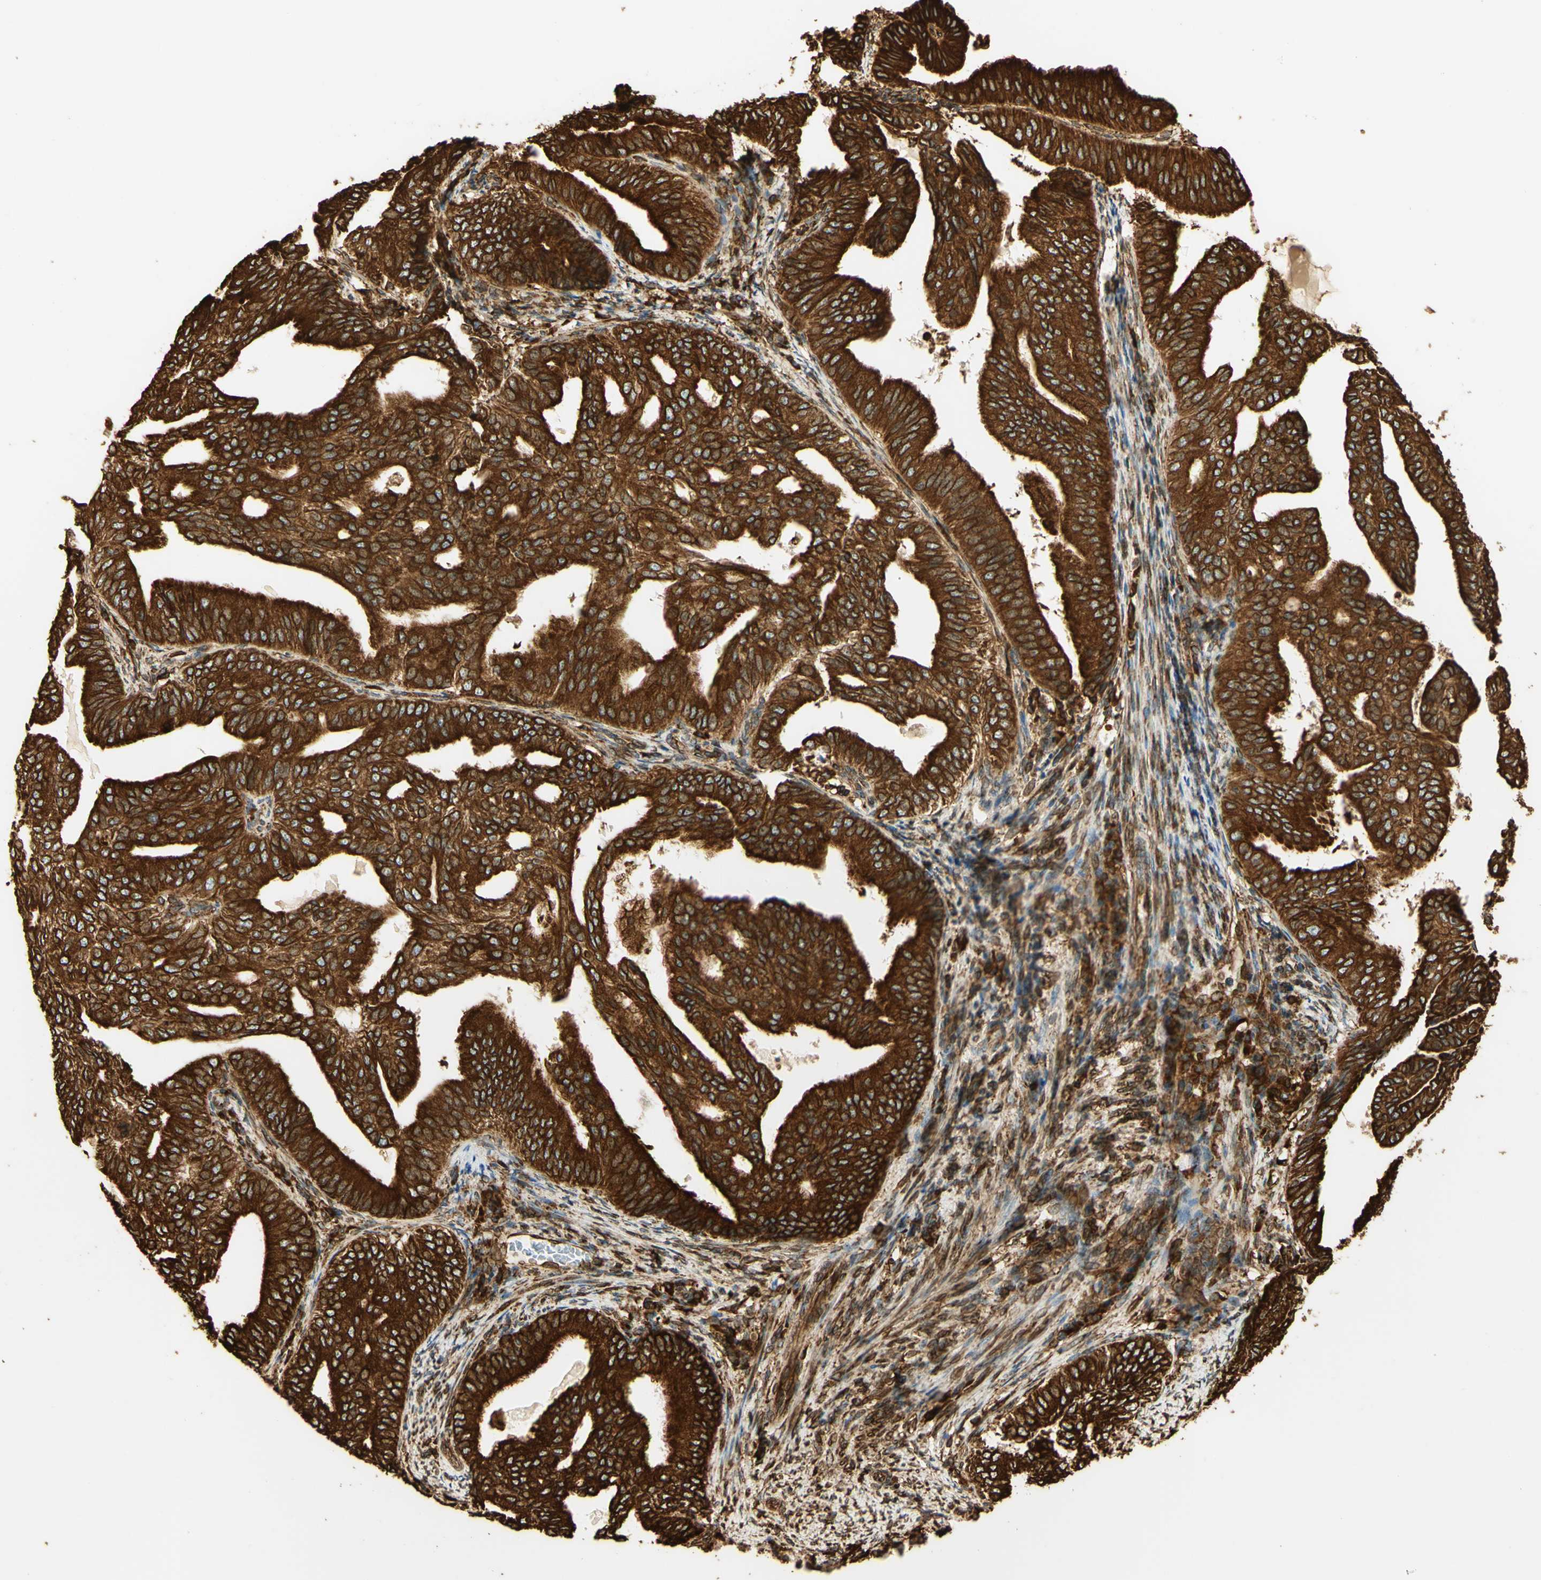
{"staining": {"intensity": "strong", "quantity": ">75%", "location": "cytoplasmic/membranous"}, "tissue": "endometrial cancer", "cell_type": "Tumor cells", "image_type": "cancer", "snomed": [{"axis": "morphology", "description": "Adenocarcinoma, NOS"}, {"axis": "topography", "description": "Endometrium"}], "caption": "This is an image of immunohistochemistry (IHC) staining of endometrial adenocarcinoma, which shows strong expression in the cytoplasmic/membranous of tumor cells.", "gene": "CANX", "patient": {"sex": "female", "age": 58}}